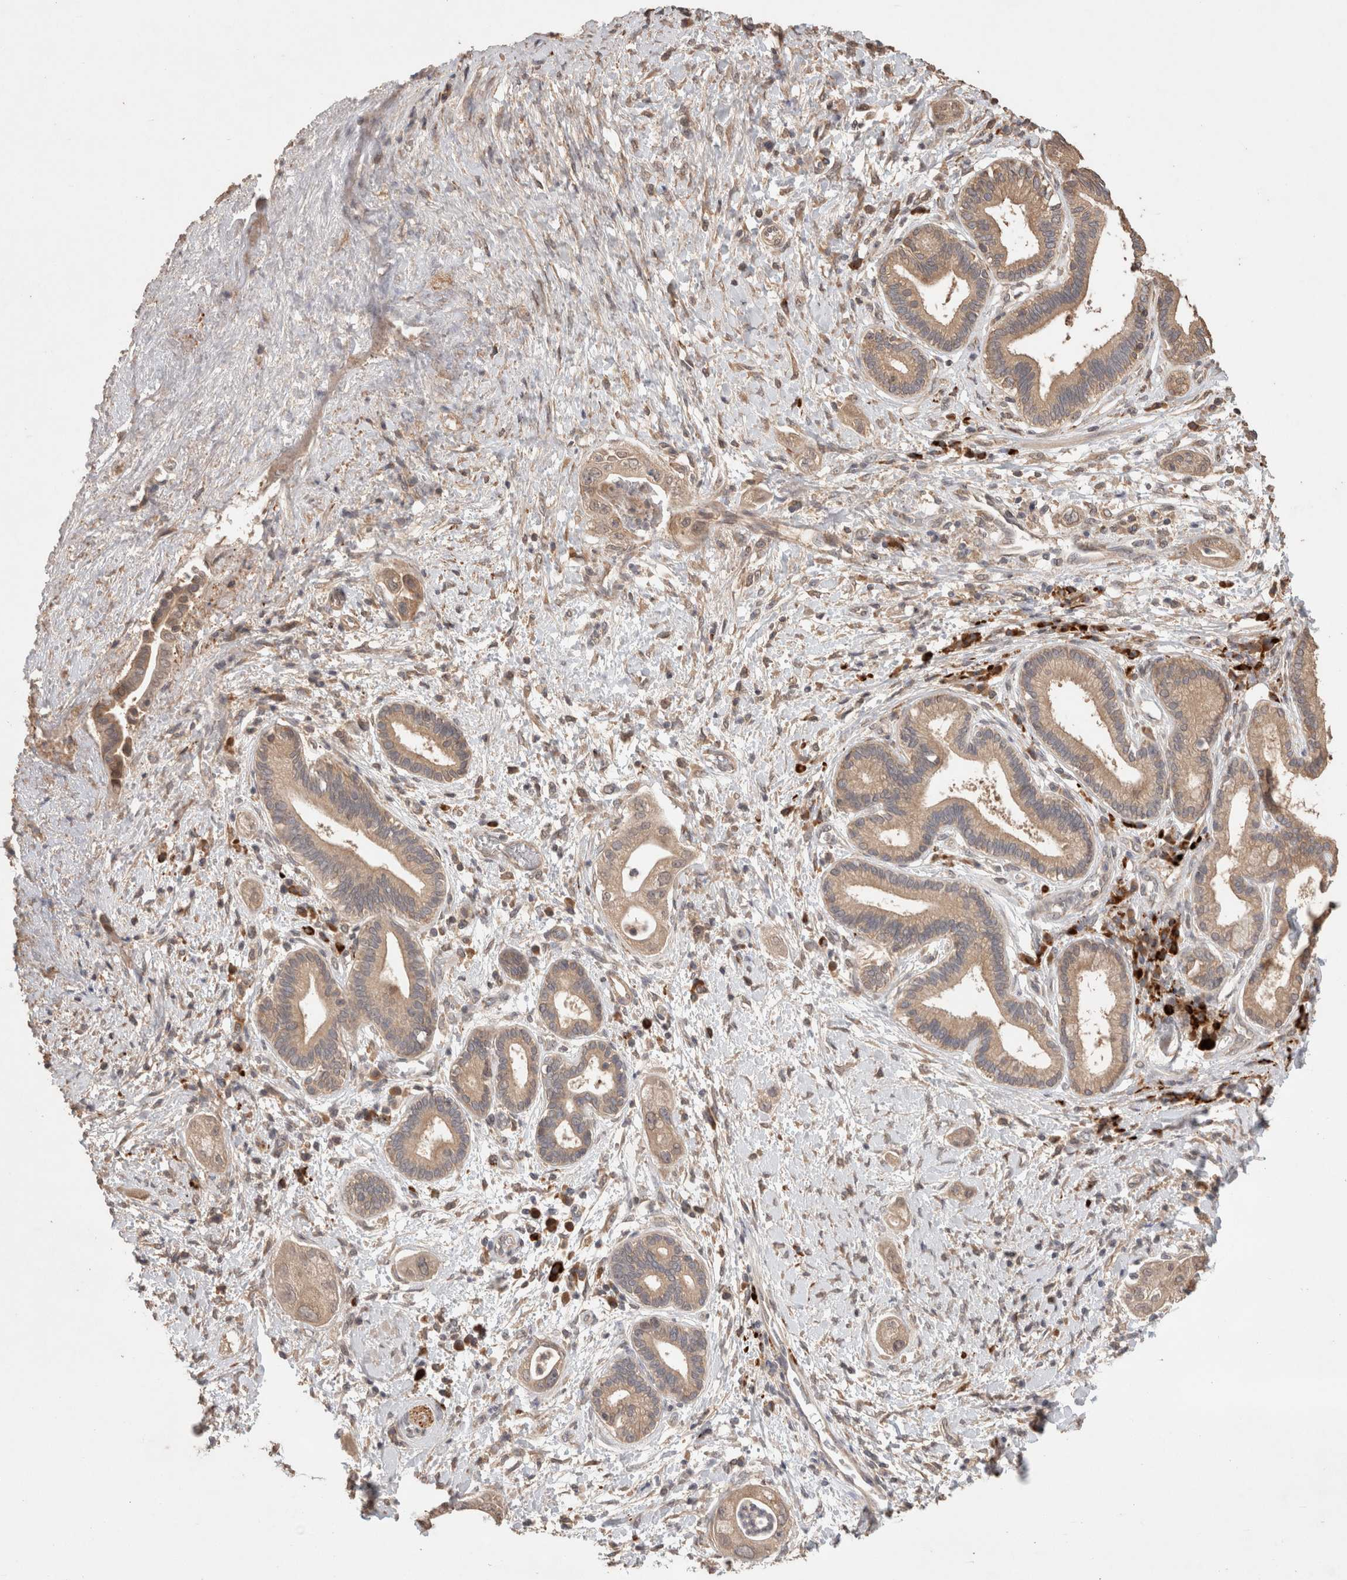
{"staining": {"intensity": "weak", "quantity": ">75%", "location": "cytoplasmic/membranous"}, "tissue": "pancreatic cancer", "cell_type": "Tumor cells", "image_type": "cancer", "snomed": [{"axis": "morphology", "description": "Adenocarcinoma, NOS"}, {"axis": "topography", "description": "Pancreas"}], "caption": "Immunohistochemical staining of human pancreatic cancer reveals low levels of weak cytoplasmic/membranous staining in approximately >75% of tumor cells. The staining is performed using DAB brown chromogen to label protein expression. The nuclei are counter-stained blue using hematoxylin.", "gene": "HROB", "patient": {"sex": "male", "age": 58}}